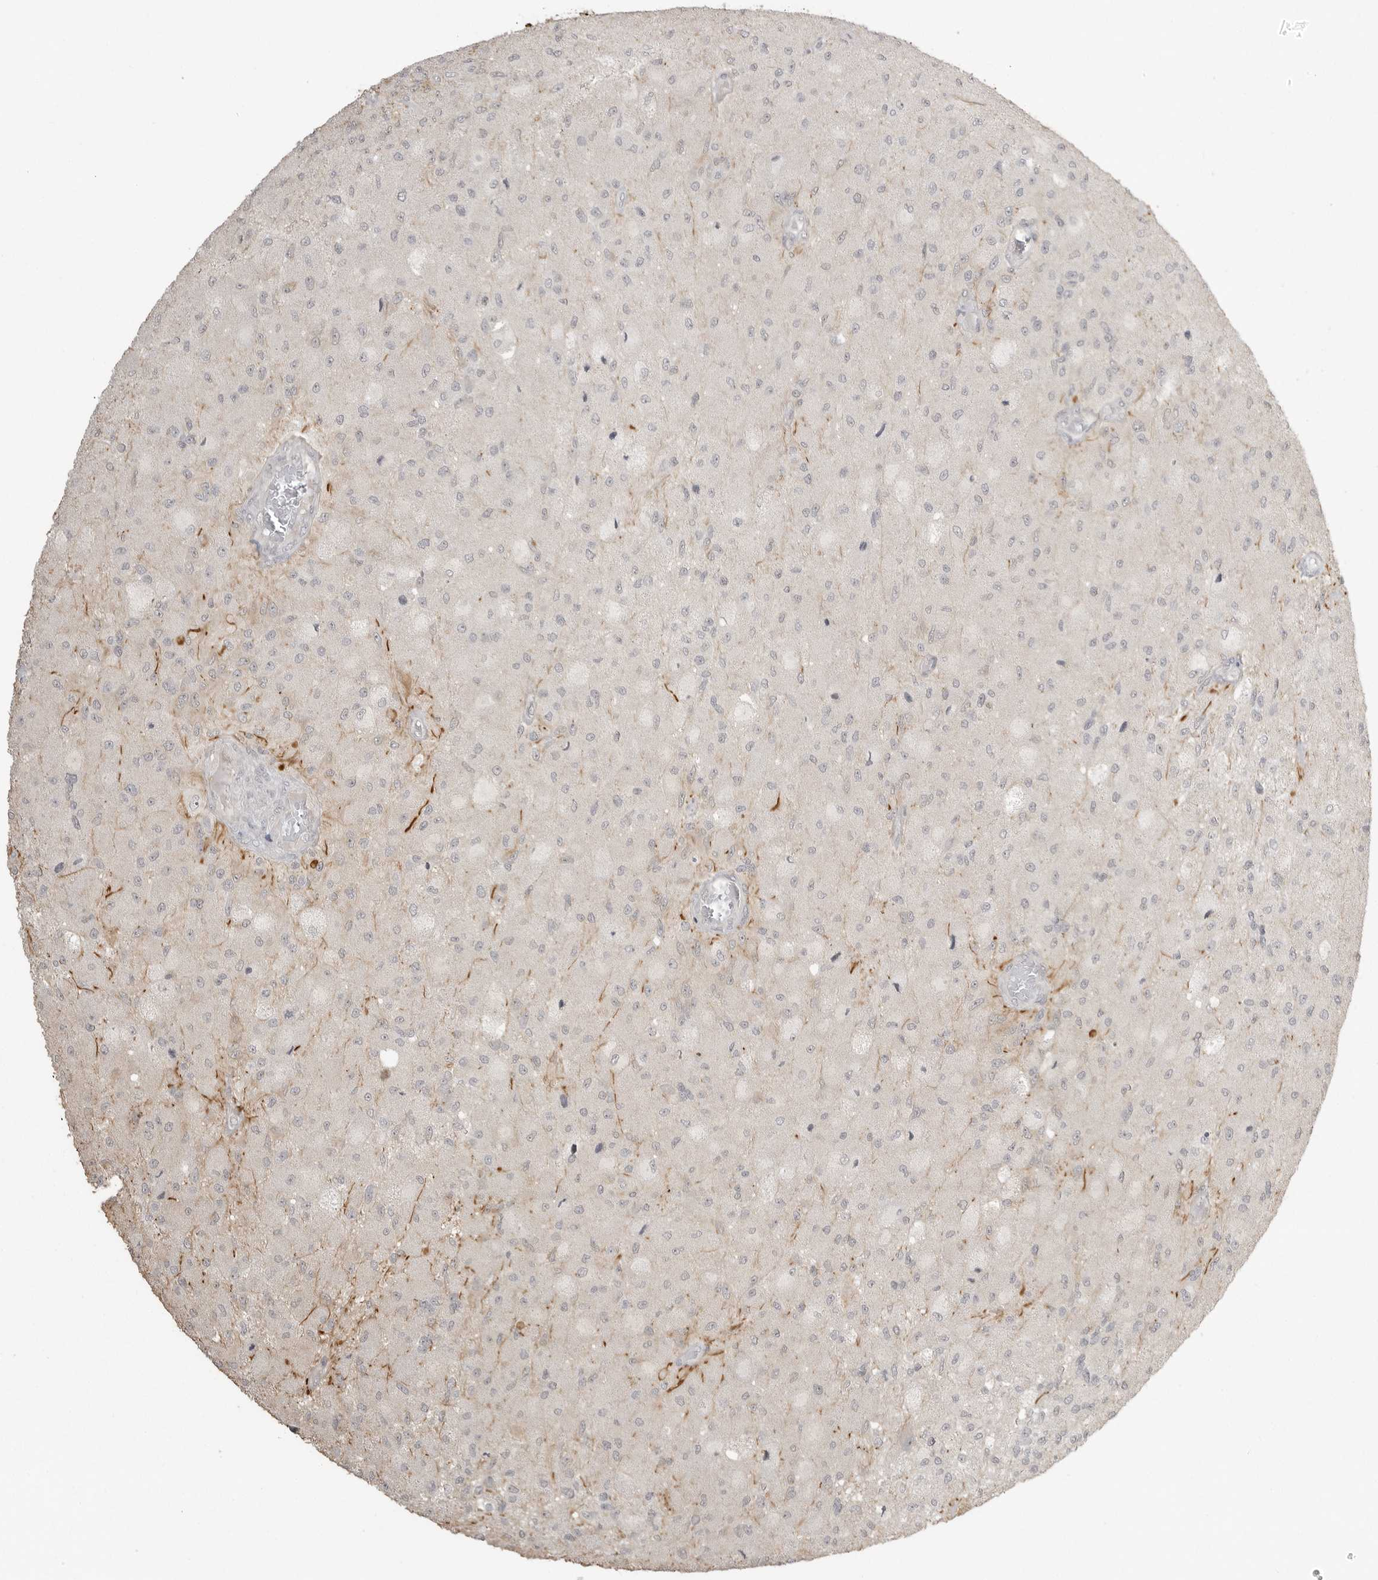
{"staining": {"intensity": "negative", "quantity": "none", "location": "none"}, "tissue": "glioma", "cell_type": "Tumor cells", "image_type": "cancer", "snomed": [{"axis": "morphology", "description": "Normal tissue, NOS"}, {"axis": "morphology", "description": "Glioma, malignant, High grade"}, {"axis": "topography", "description": "Cerebral cortex"}], "caption": "A high-resolution photomicrograph shows IHC staining of glioma, which displays no significant positivity in tumor cells.", "gene": "SMG8", "patient": {"sex": "male", "age": 77}}